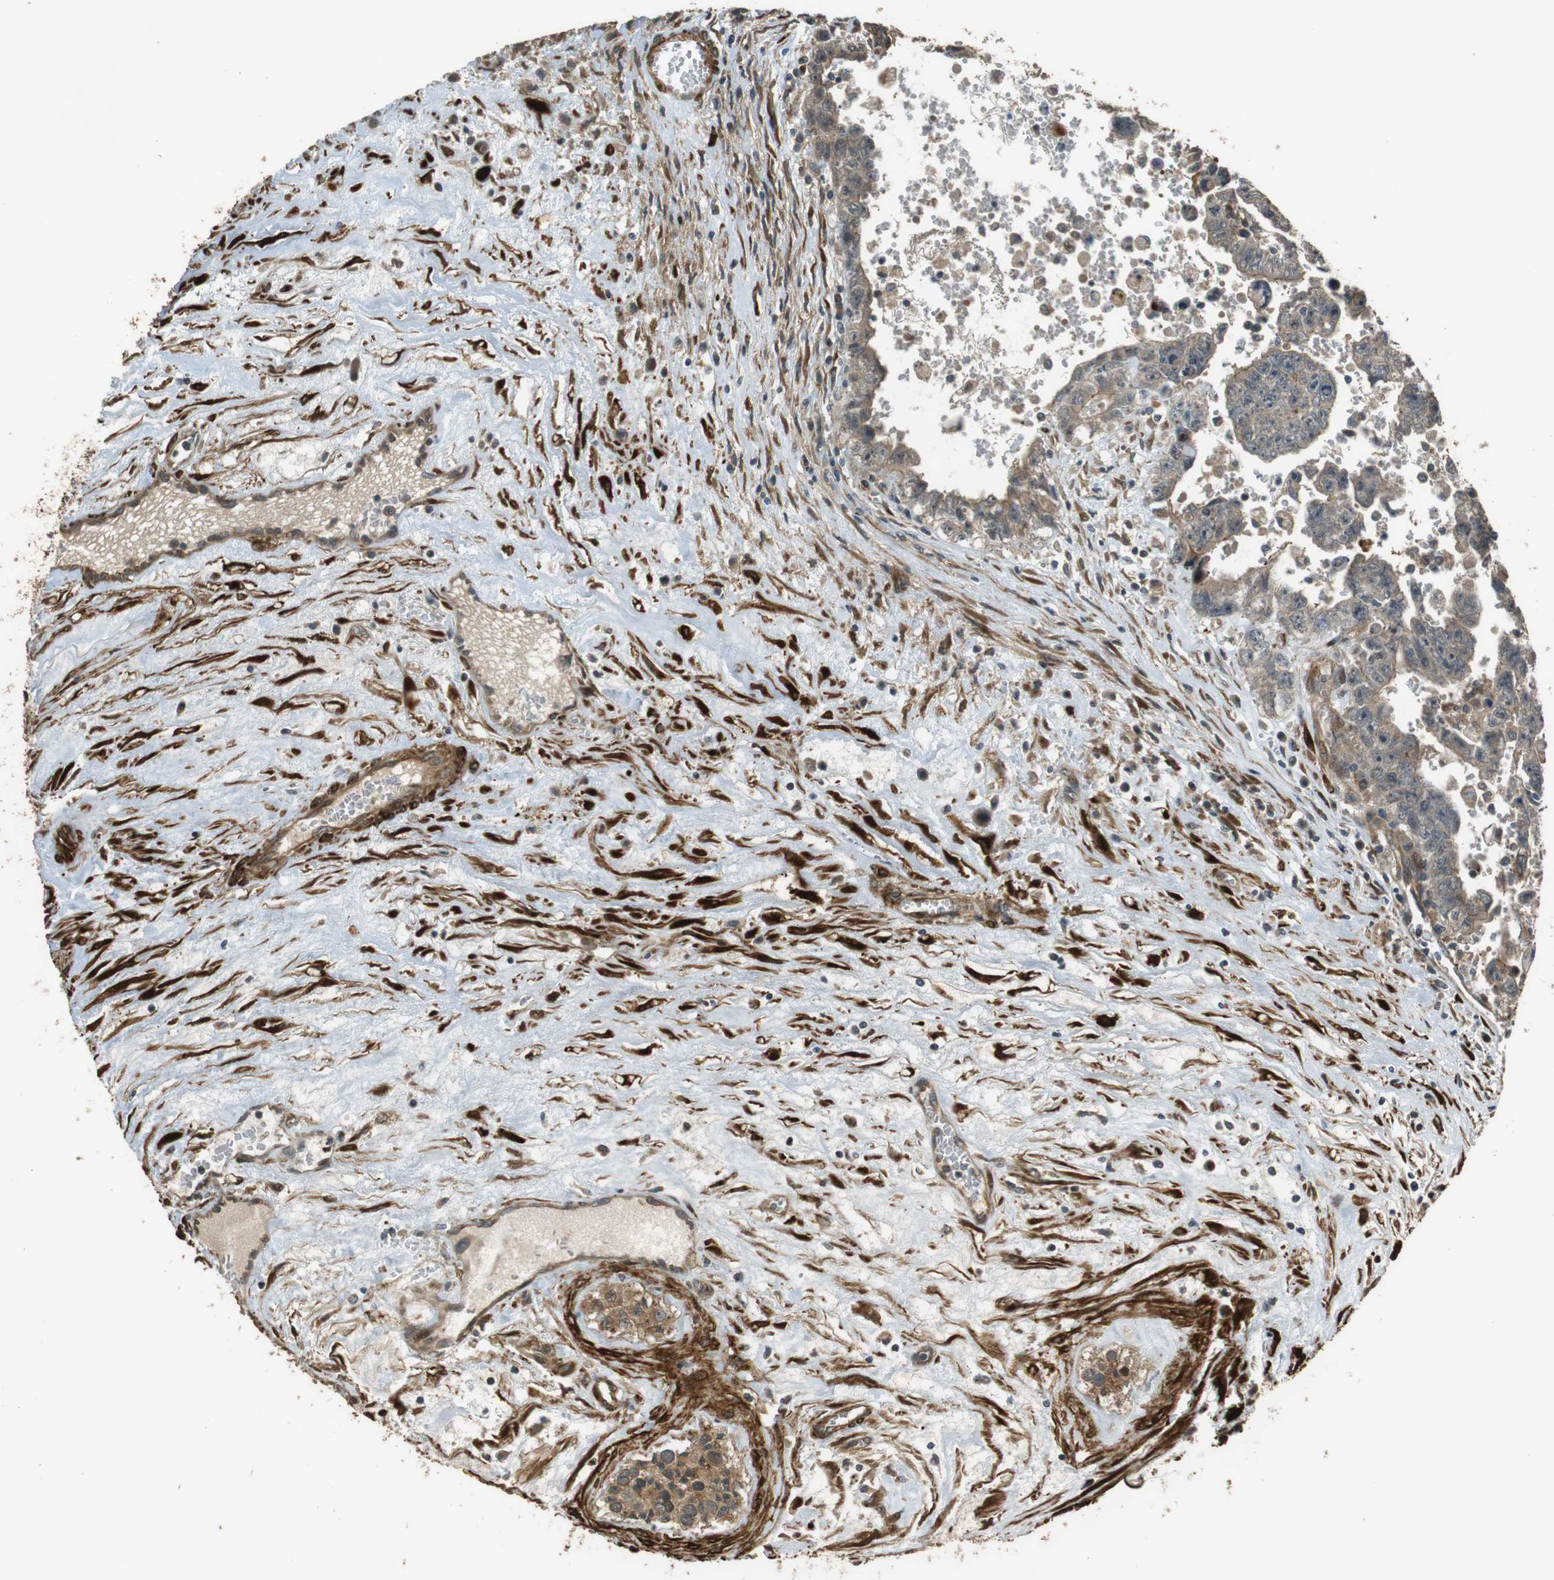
{"staining": {"intensity": "weak", "quantity": "25%-75%", "location": "cytoplasmic/membranous"}, "tissue": "testis cancer", "cell_type": "Tumor cells", "image_type": "cancer", "snomed": [{"axis": "morphology", "description": "Carcinoma, Embryonal, NOS"}, {"axis": "topography", "description": "Testis"}], "caption": "This image demonstrates embryonal carcinoma (testis) stained with IHC to label a protein in brown. The cytoplasmic/membranous of tumor cells show weak positivity for the protein. Nuclei are counter-stained blue.", "gene": "MSRB3", "patient": {"sex": "male", "age": 28}}